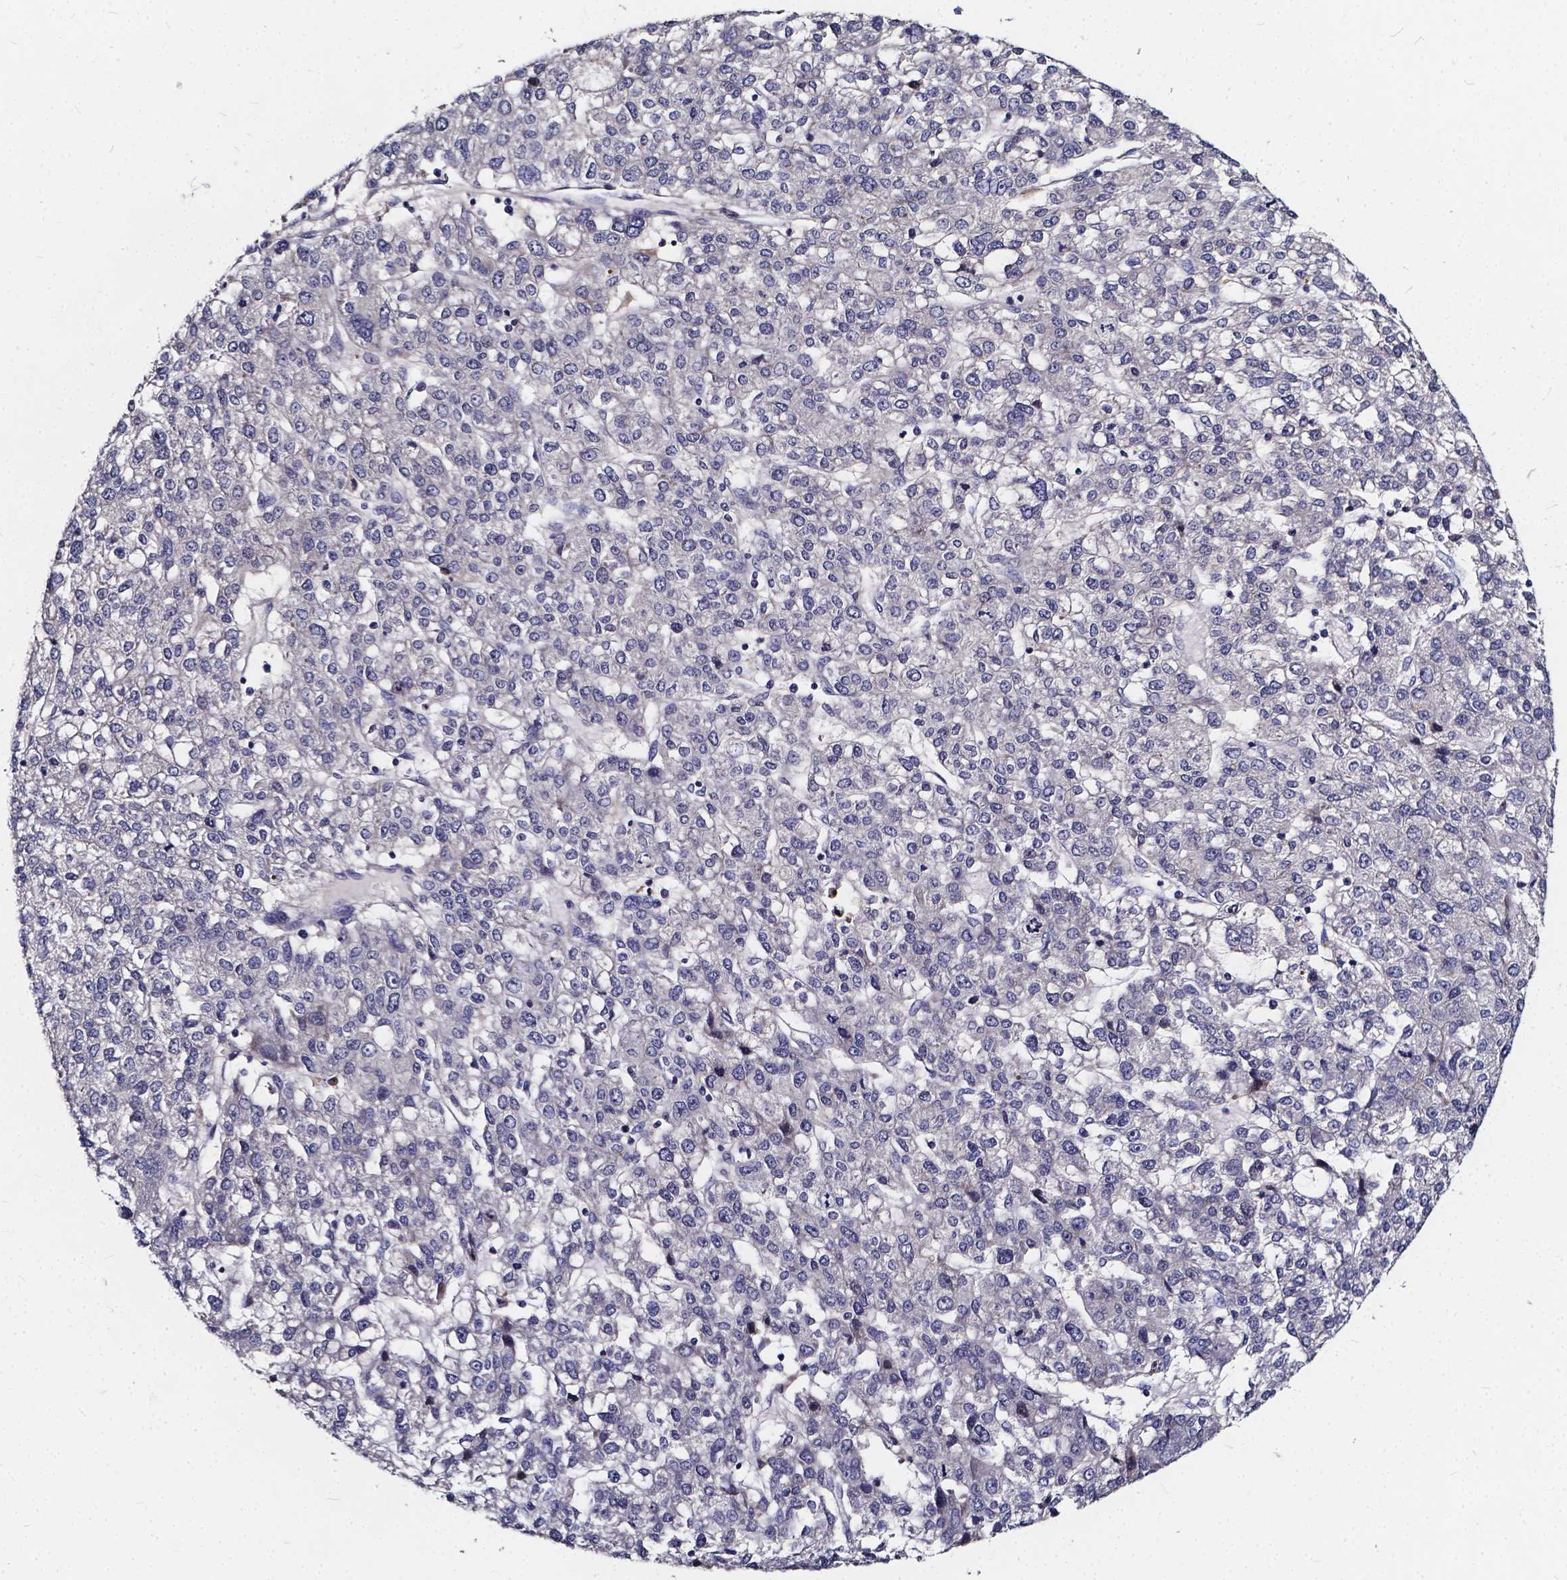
{"staining": {"intensity": "negative", "quantity": "none", "location": "none"}, "tissue": "liver cancer", "cell_type": "Tumor cells", "image_type": "cancer", "snomed": [{"axis": "morphology", "description": "Carcinoma, Hepatocellular, NOS"}, {"axis": "topography", "description": "Liver"}], "caption": "Tumor cells show no significant protein positivity in liver hepatocellular carcinoma.", "gene": "SOWAHA", "patient": {"sex": "male", "age": 56}}